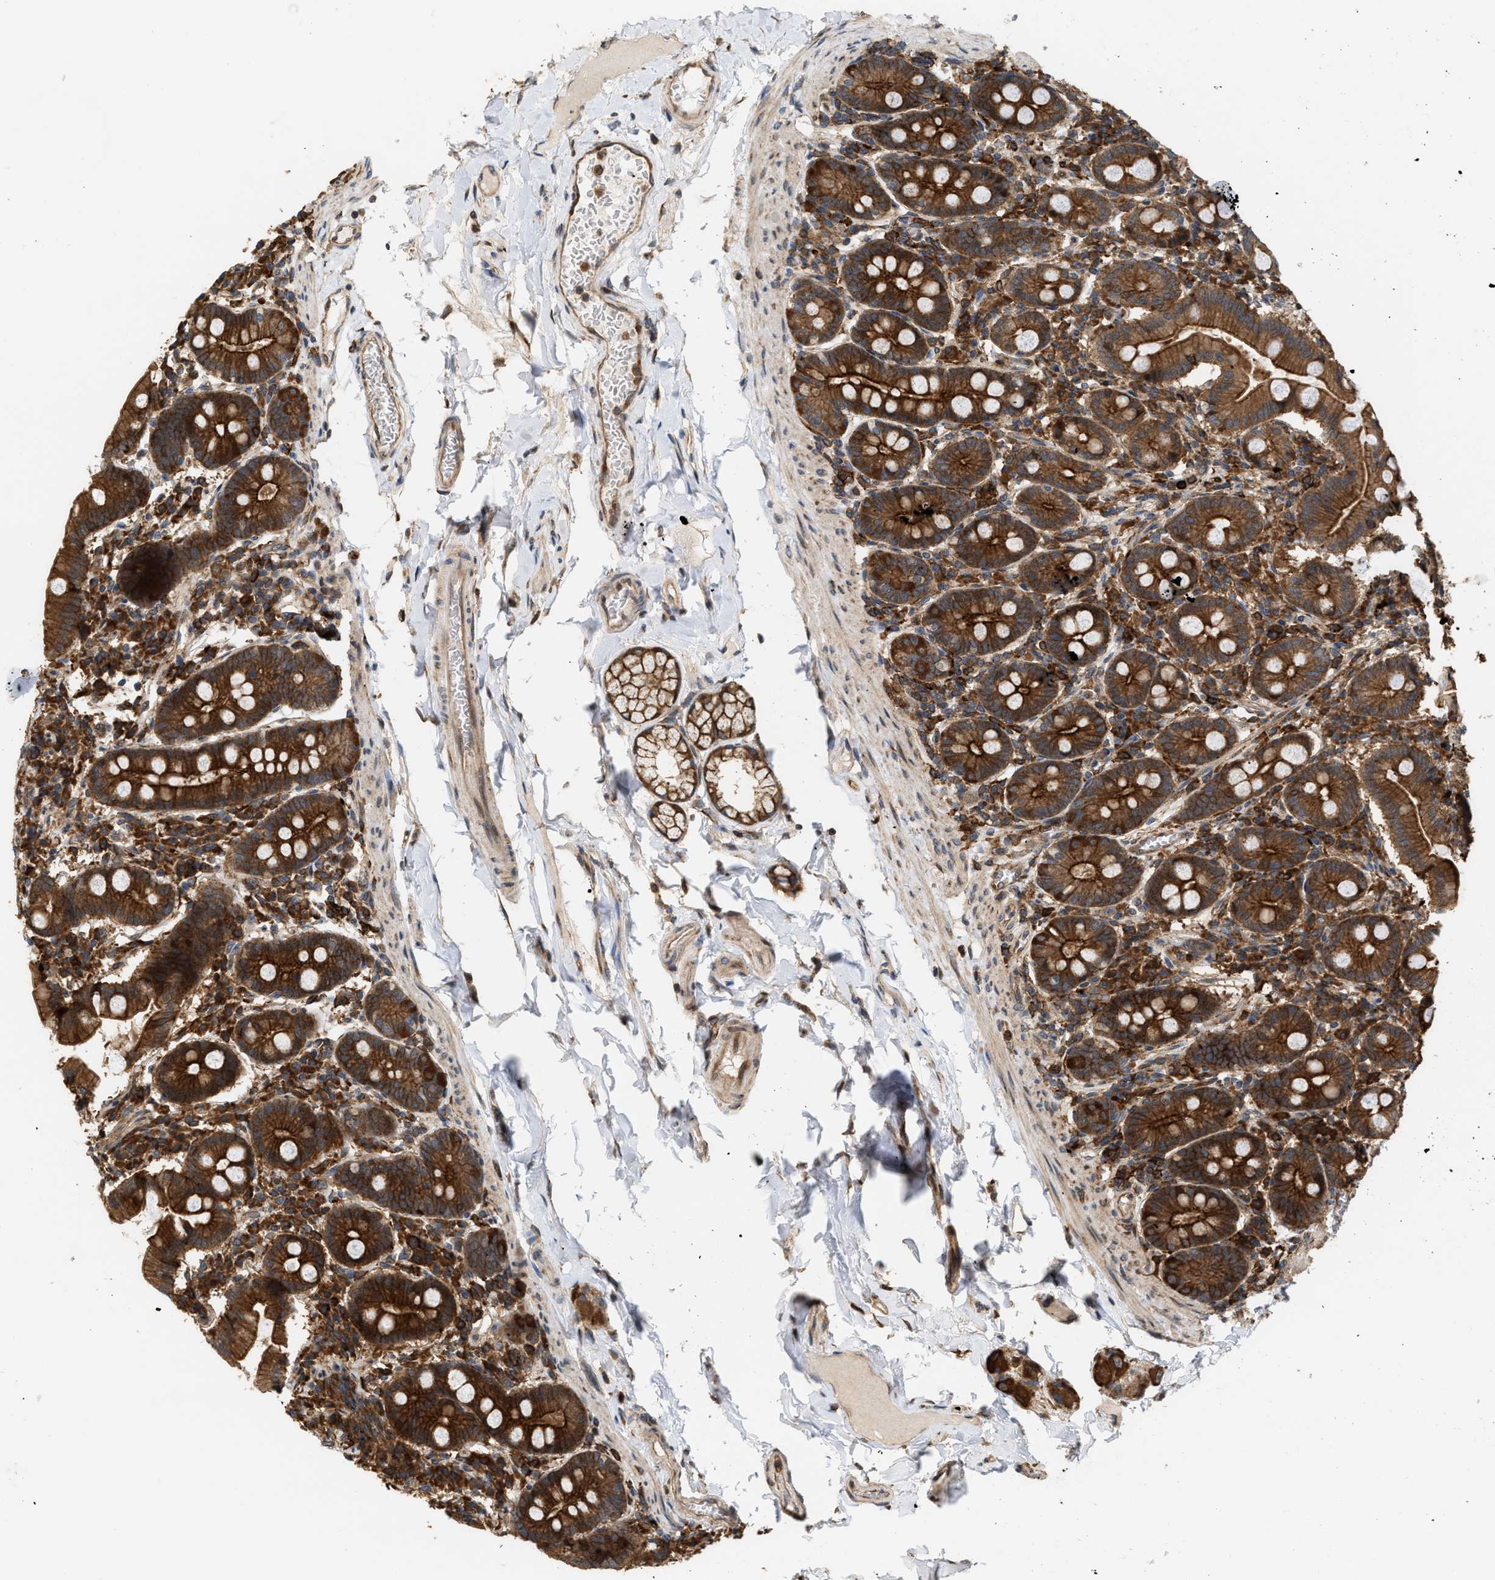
{"staining": {"intensity": "strong", "quantity": ">75%", "location": "cytoplasmic/membranous"}, "tissue": "duodenum", "cell_type": "Glandular cells", "image_type": "normal", "snomed": [{"axis": "morphology", "description": "Normal tissue, NOS"}, {"axis": "topography", "description": "Duodenum"}], "caption": "A high-resolution micrograph shows IHC staining of benign duodenum, which displays strong cytoplasmic/membranous staining in about >75% of glandular cells.", "gene": "IQCE", "patient": {"sex": "male", "age": 50}}